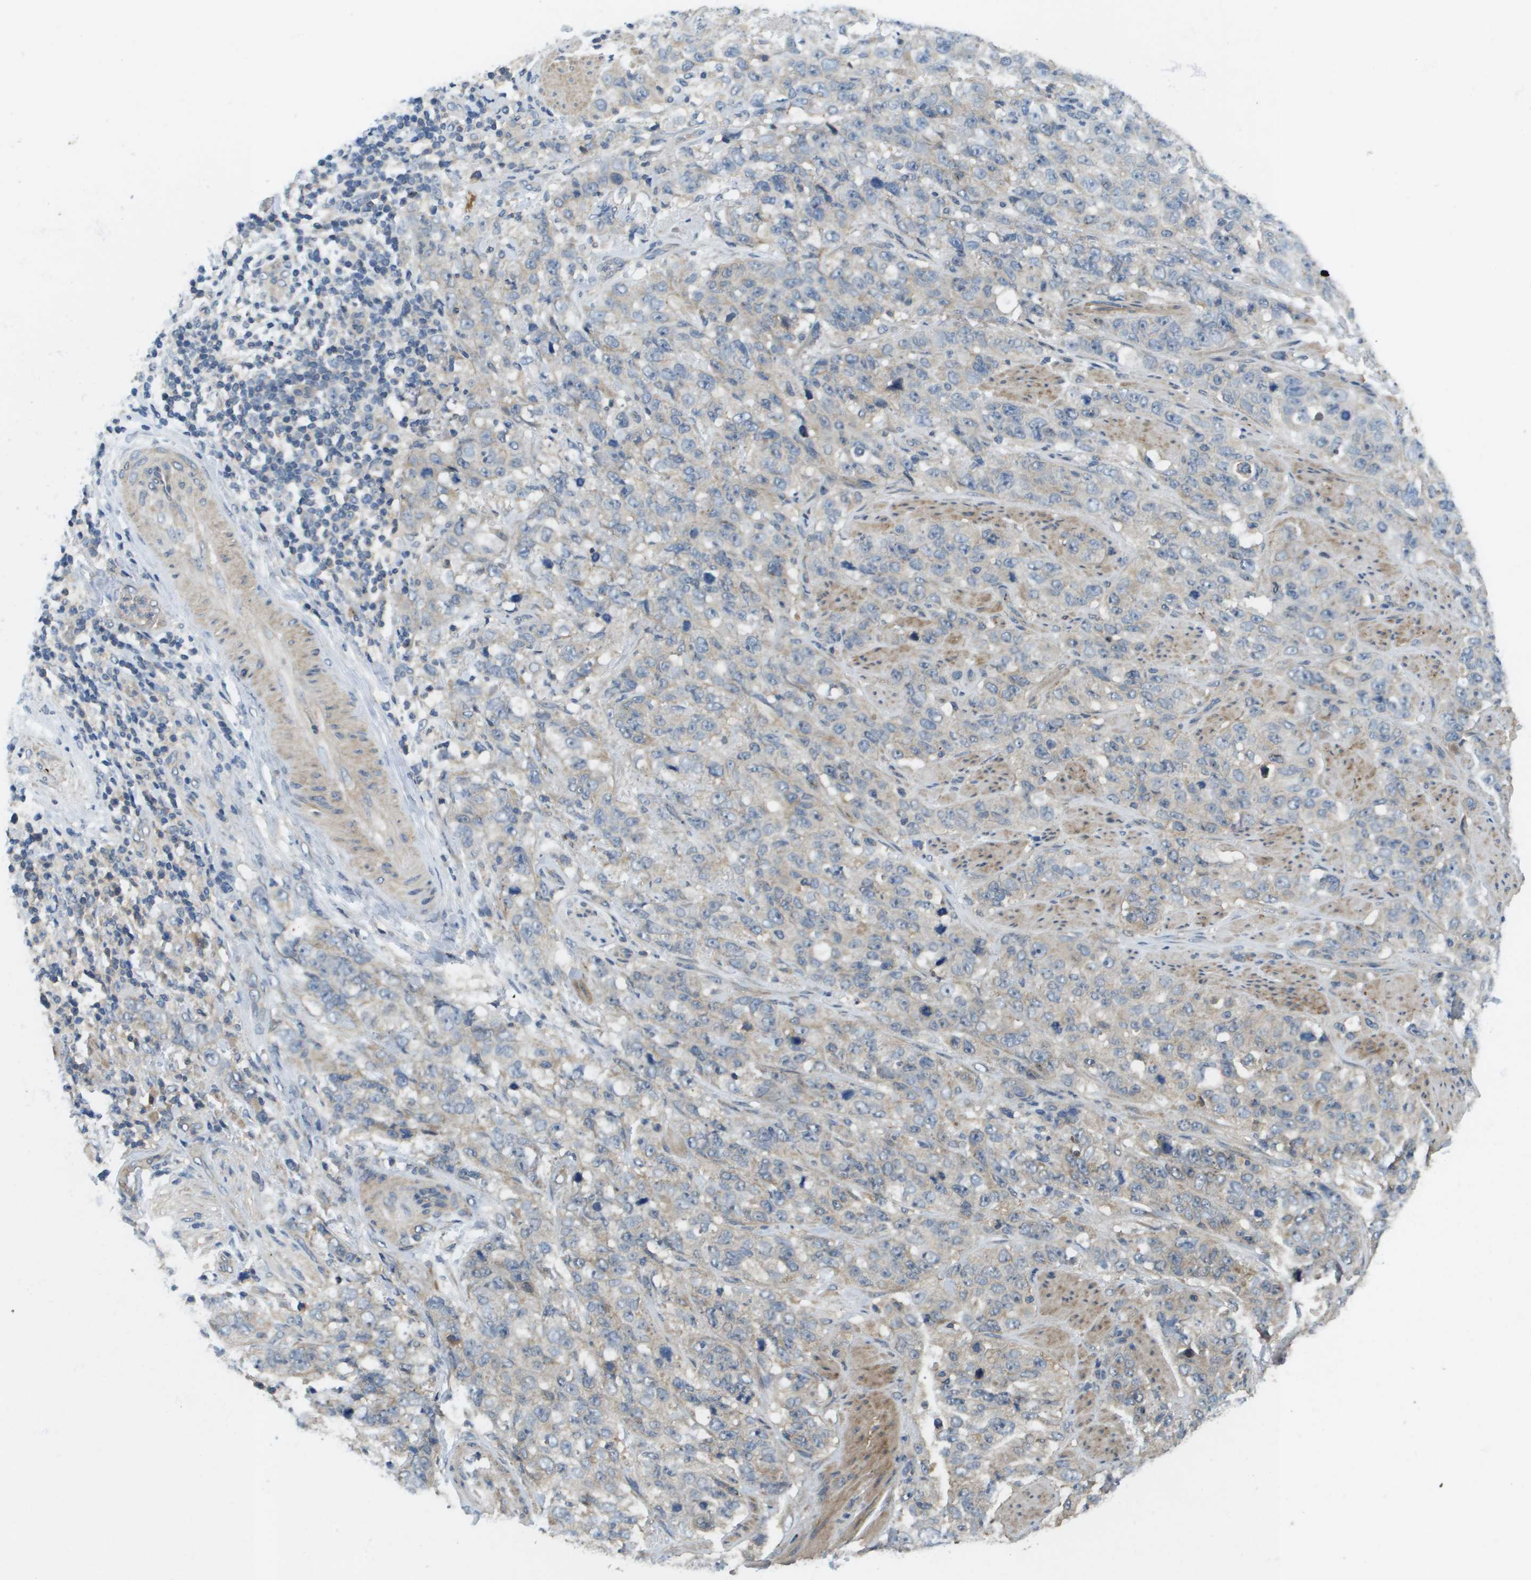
{"staining": {"intensity": "weak", "quantity": "<25%", "location": "cytoplasmic/membranous"}, "tissue": "stomach cancer", "cell_type": "Tumor cells", "image_type": "cancer", "snomed": [{"axis": "morphology", "description": "Adenocarcinoma, NOS"}, {"axis": "topography", "description": "Stomach"}], "caption": "Protein analysis of stomach cancer shows no significant positivity in tumor cells. The staining was performed using DAB to visualize the protein expression in brown, while the nuclei were stained in blue with hematoxylin (Magnification: 20x).", "gene": "KRT23", "patient": {"sex": "male", "age": 48}}